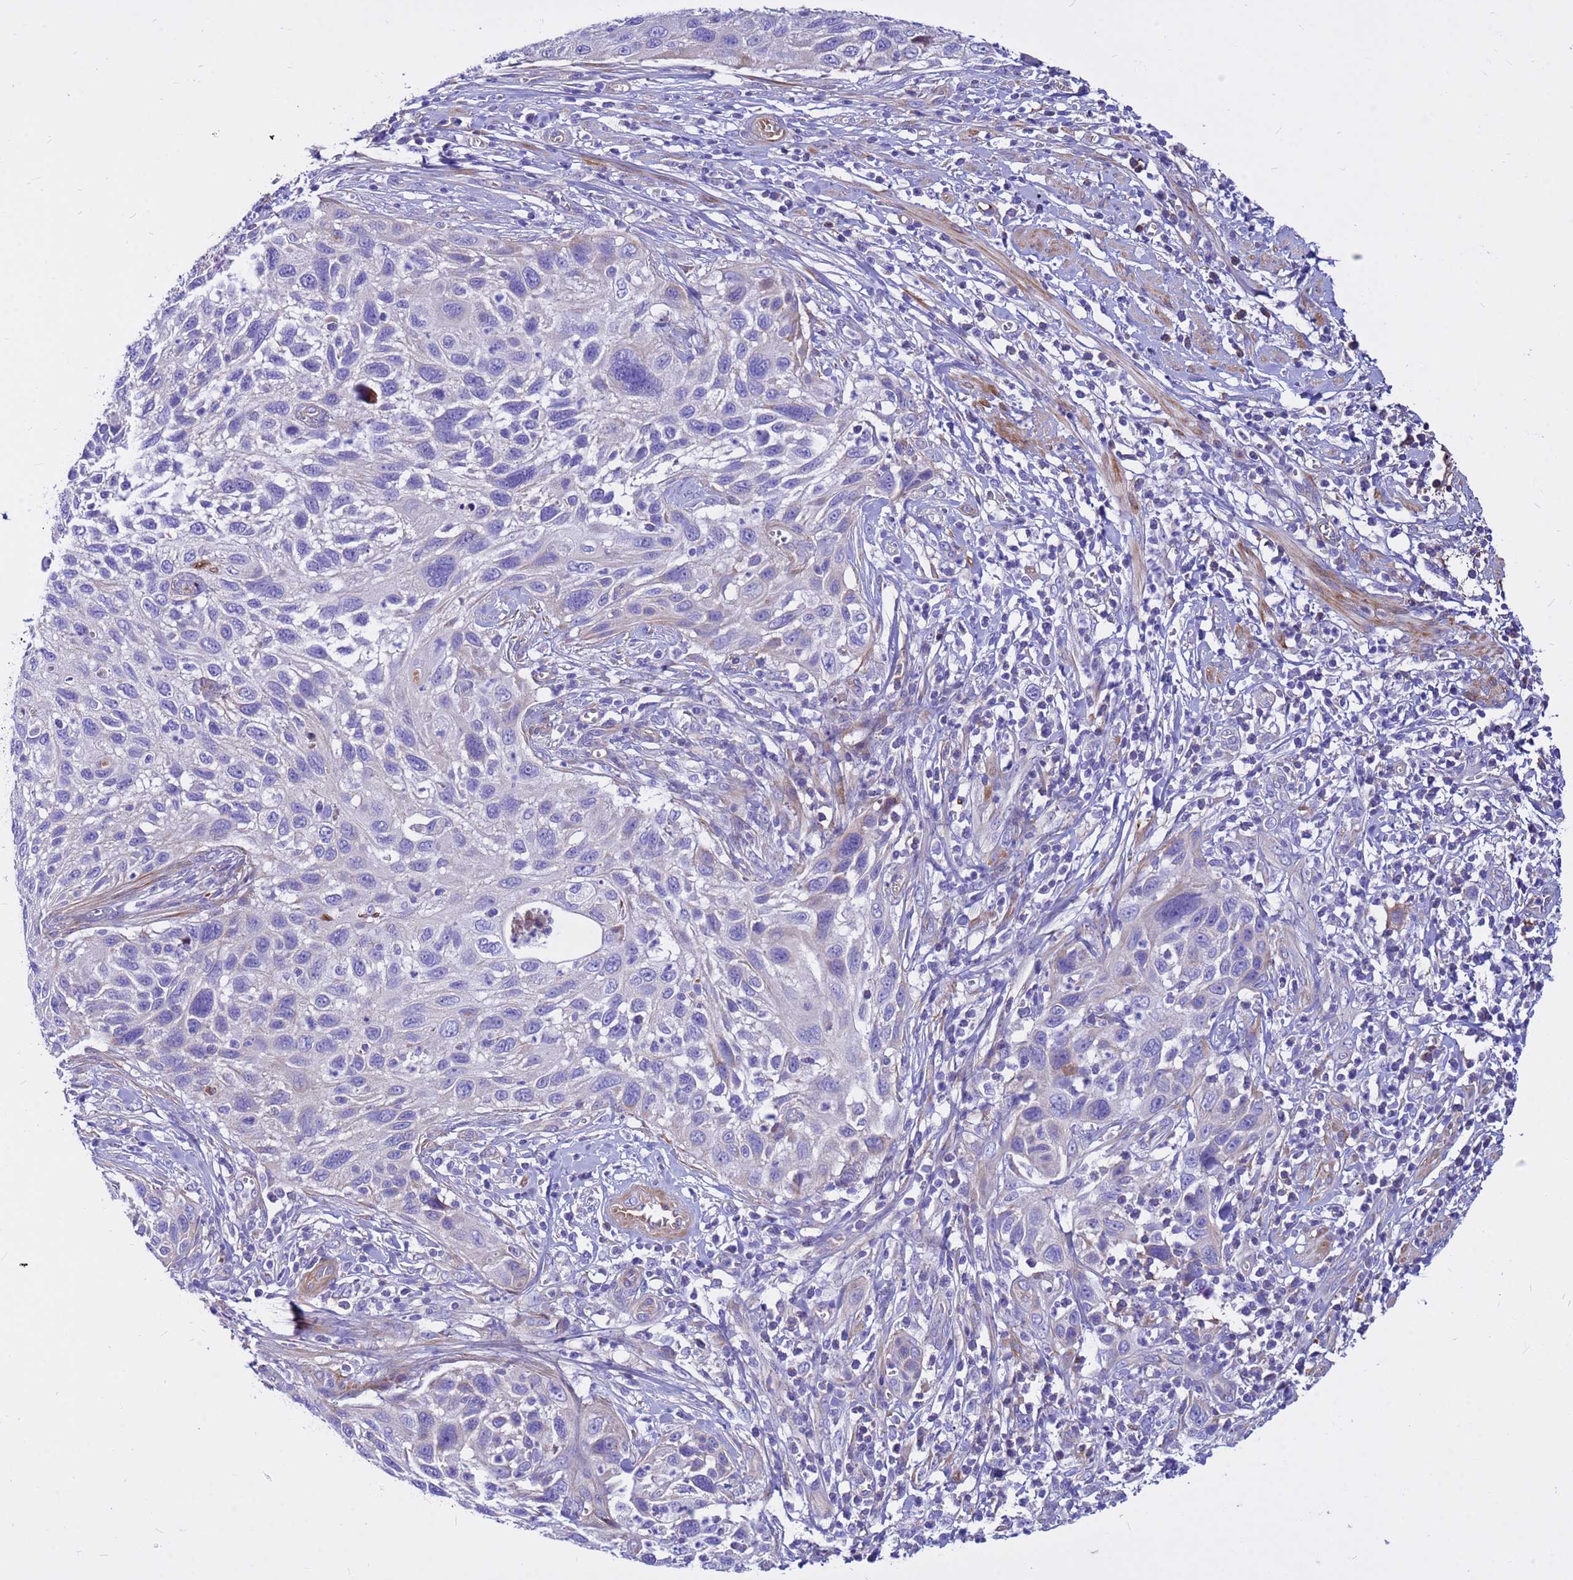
{"staining": {"intensity": "negative", "quantity": "none", "location": "none"}, "tissue": "cervical cancer", "cell_type": "Tumor cells", "image_type": "cancer", "snomed": [{"axis": "morphology", "description": "Squamous cell carcinoma, NOS"}, {"axis": "topography", "description": "Cervix"}], "caption": "Immunohistochemical staining of cervical cancer (squamous cell carcinoma) exhibits no significant expression in tumor cells.", "gene": "CRHBP", "patient": {"sex": "female", "age": 70}}